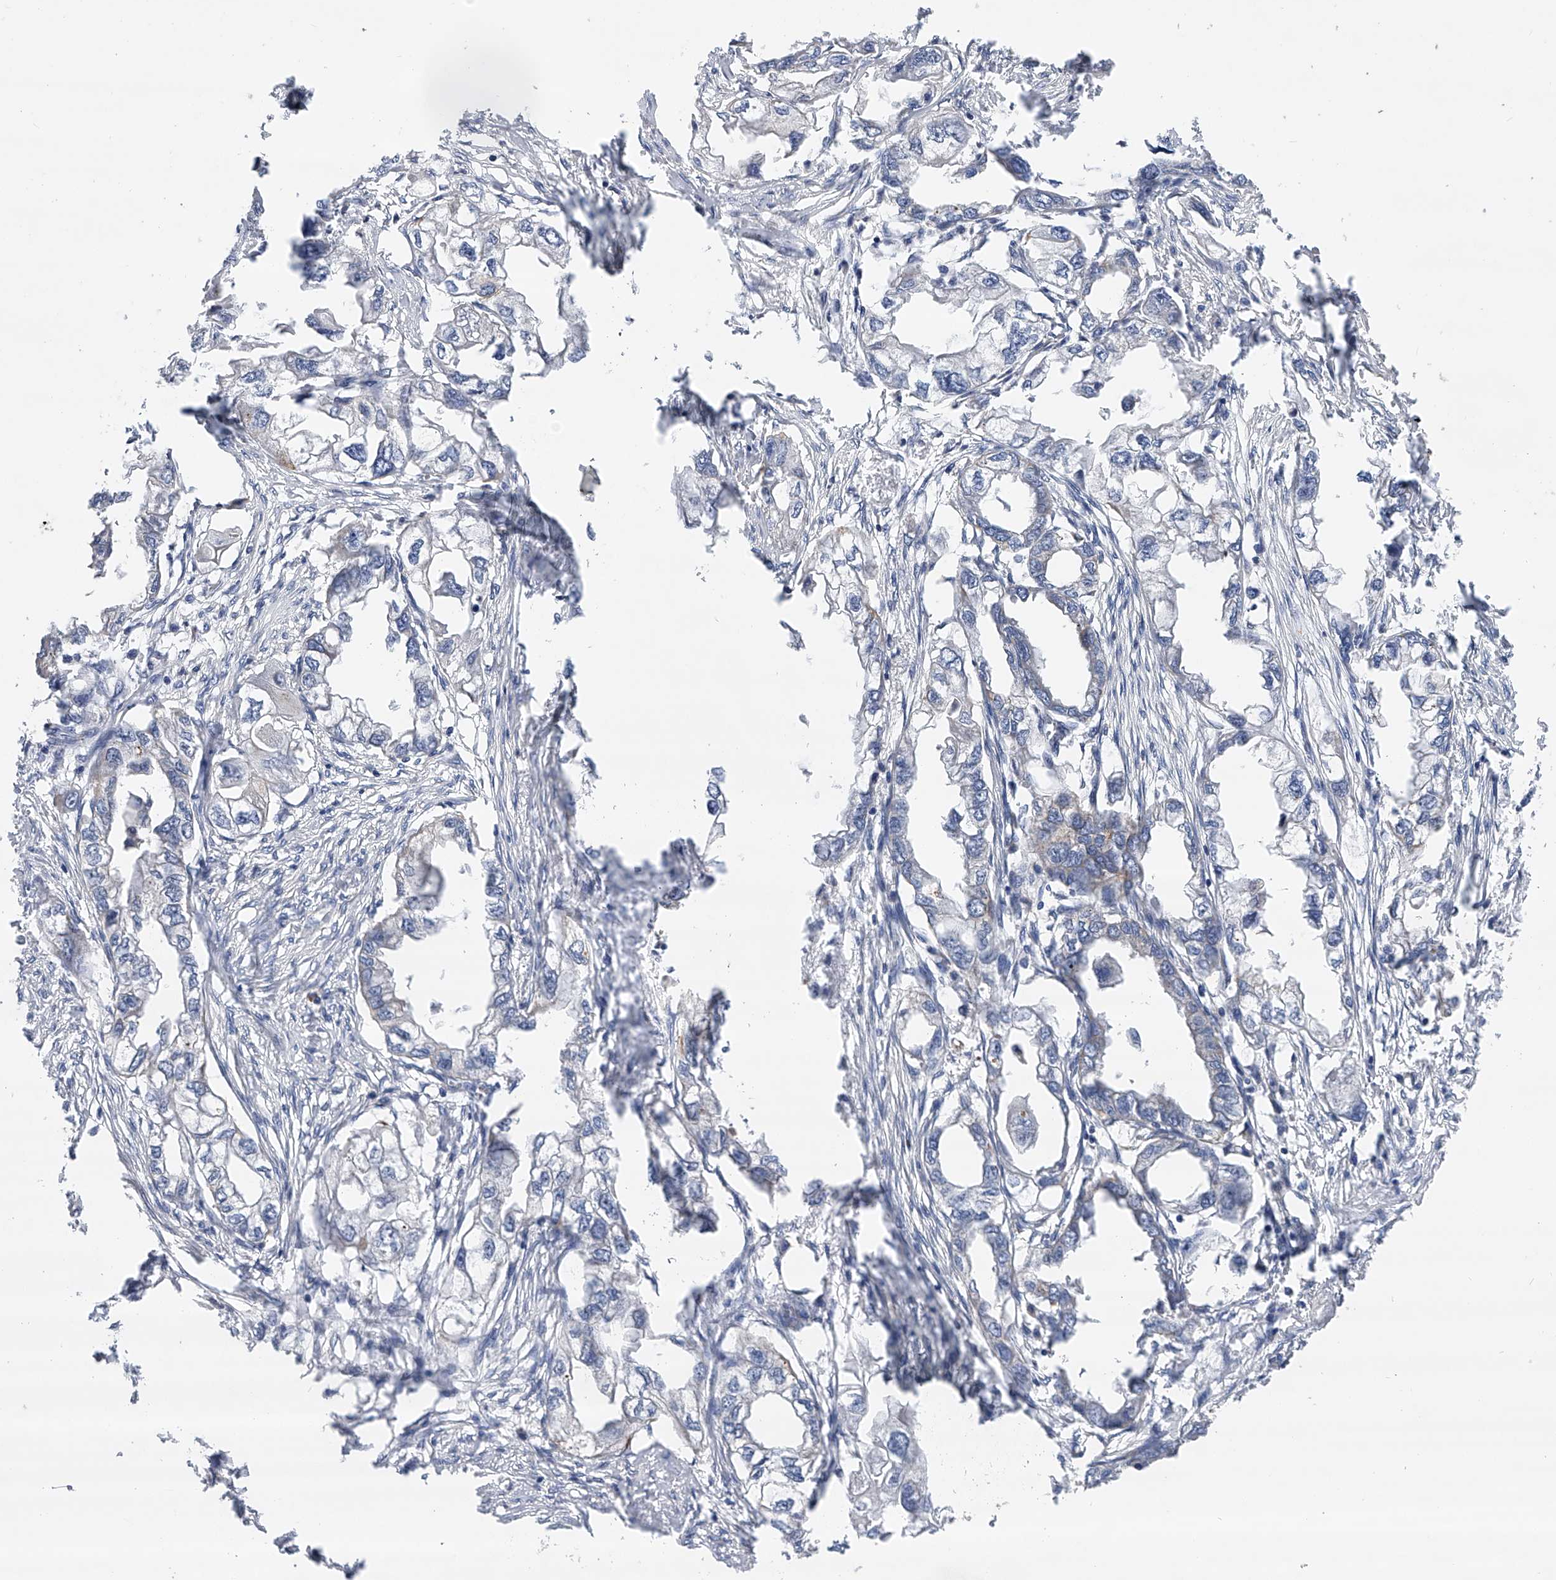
{"staining": {"intensity": "negative", "quantity": "none", "location": "none"}, "tissue": "endometrial cancer", "cell_type": "Tumor cells", "image_type": "cancer", "snomed": [{"axis": "morphology", "description": "Adenocarcinoma, NOS"}, {"axis": "morphology", "description": "Adenocarcinoma, metastatic, NOS"}, {"axis": "topography", "description": "Adipose tissue"}, {"axis": "topography", "description": "Endometrium"}], "caption": "This is an immunohistochemistry (IHC) histopathology image of human endometrial adenocarcinoma. There is no staining in tumor cells.", "gene": "SPOCK1", "patient": {"sex": "female", "age": 67}}